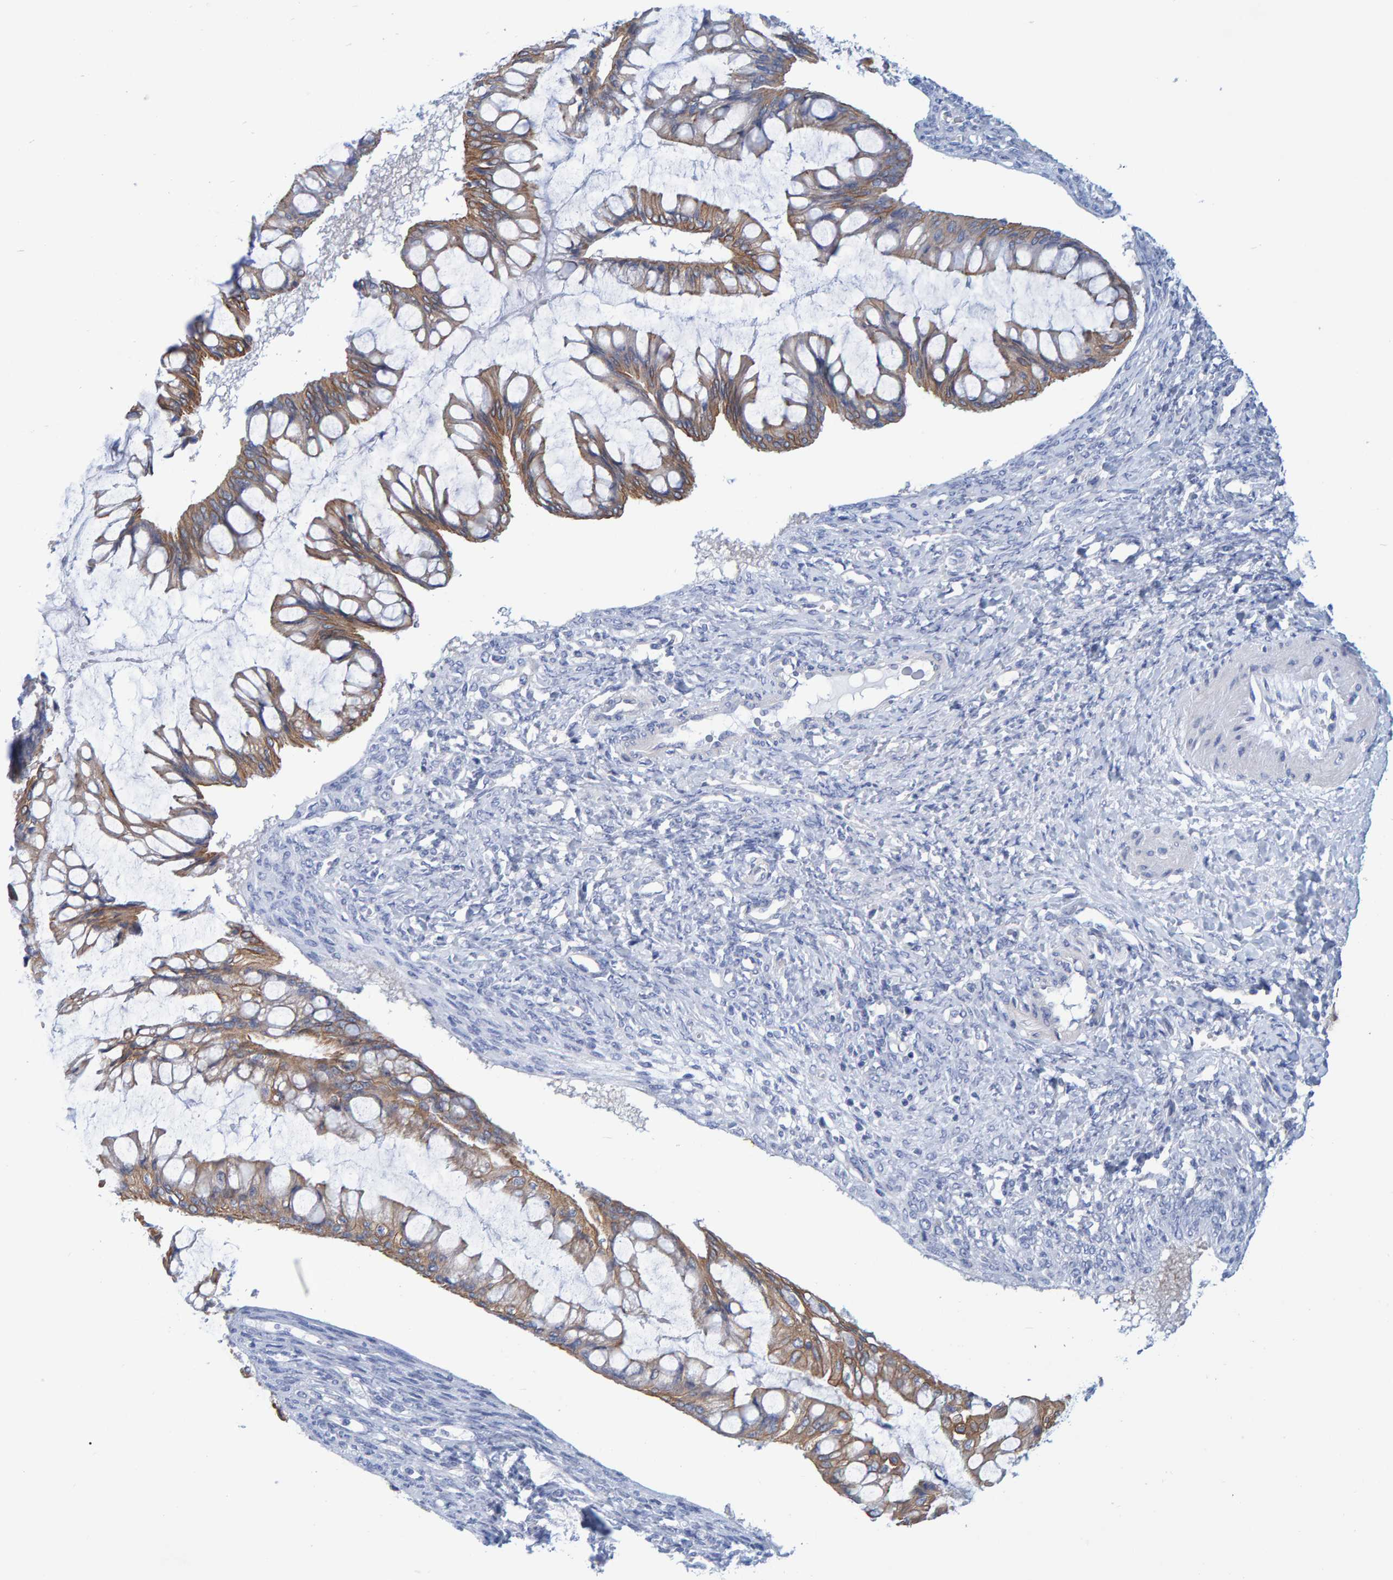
{"staining": {"intensity": "moderate", "quantity": ">75%", "location": "cytoplasmic/membranous"}, "tissue": "ovarian cancer", "cell_type": "Tumor cells", "image_type": "cancer", "snomed": [{"axis": "morphology", "description": "Cystadenocarcinoma, mucinous, NOS"}, {"axis": "topography", "description": "Ovary"}], "caption": "A high-resolution micrograph shows IHC staining of ovarian cancer (mucinous cystadenocarcinoma), which demonstrates moderate cytoplasmic/membranous positivity in about >75% of tumor cells. (Stains: DAB (3,3'-diaminobenzidine) in brown, nuclei in blue, Microscopy: brightfield microscopy at high magnification).", "gene": "JAKMIP3", "patient": {"sex": "female", "age": 73}}